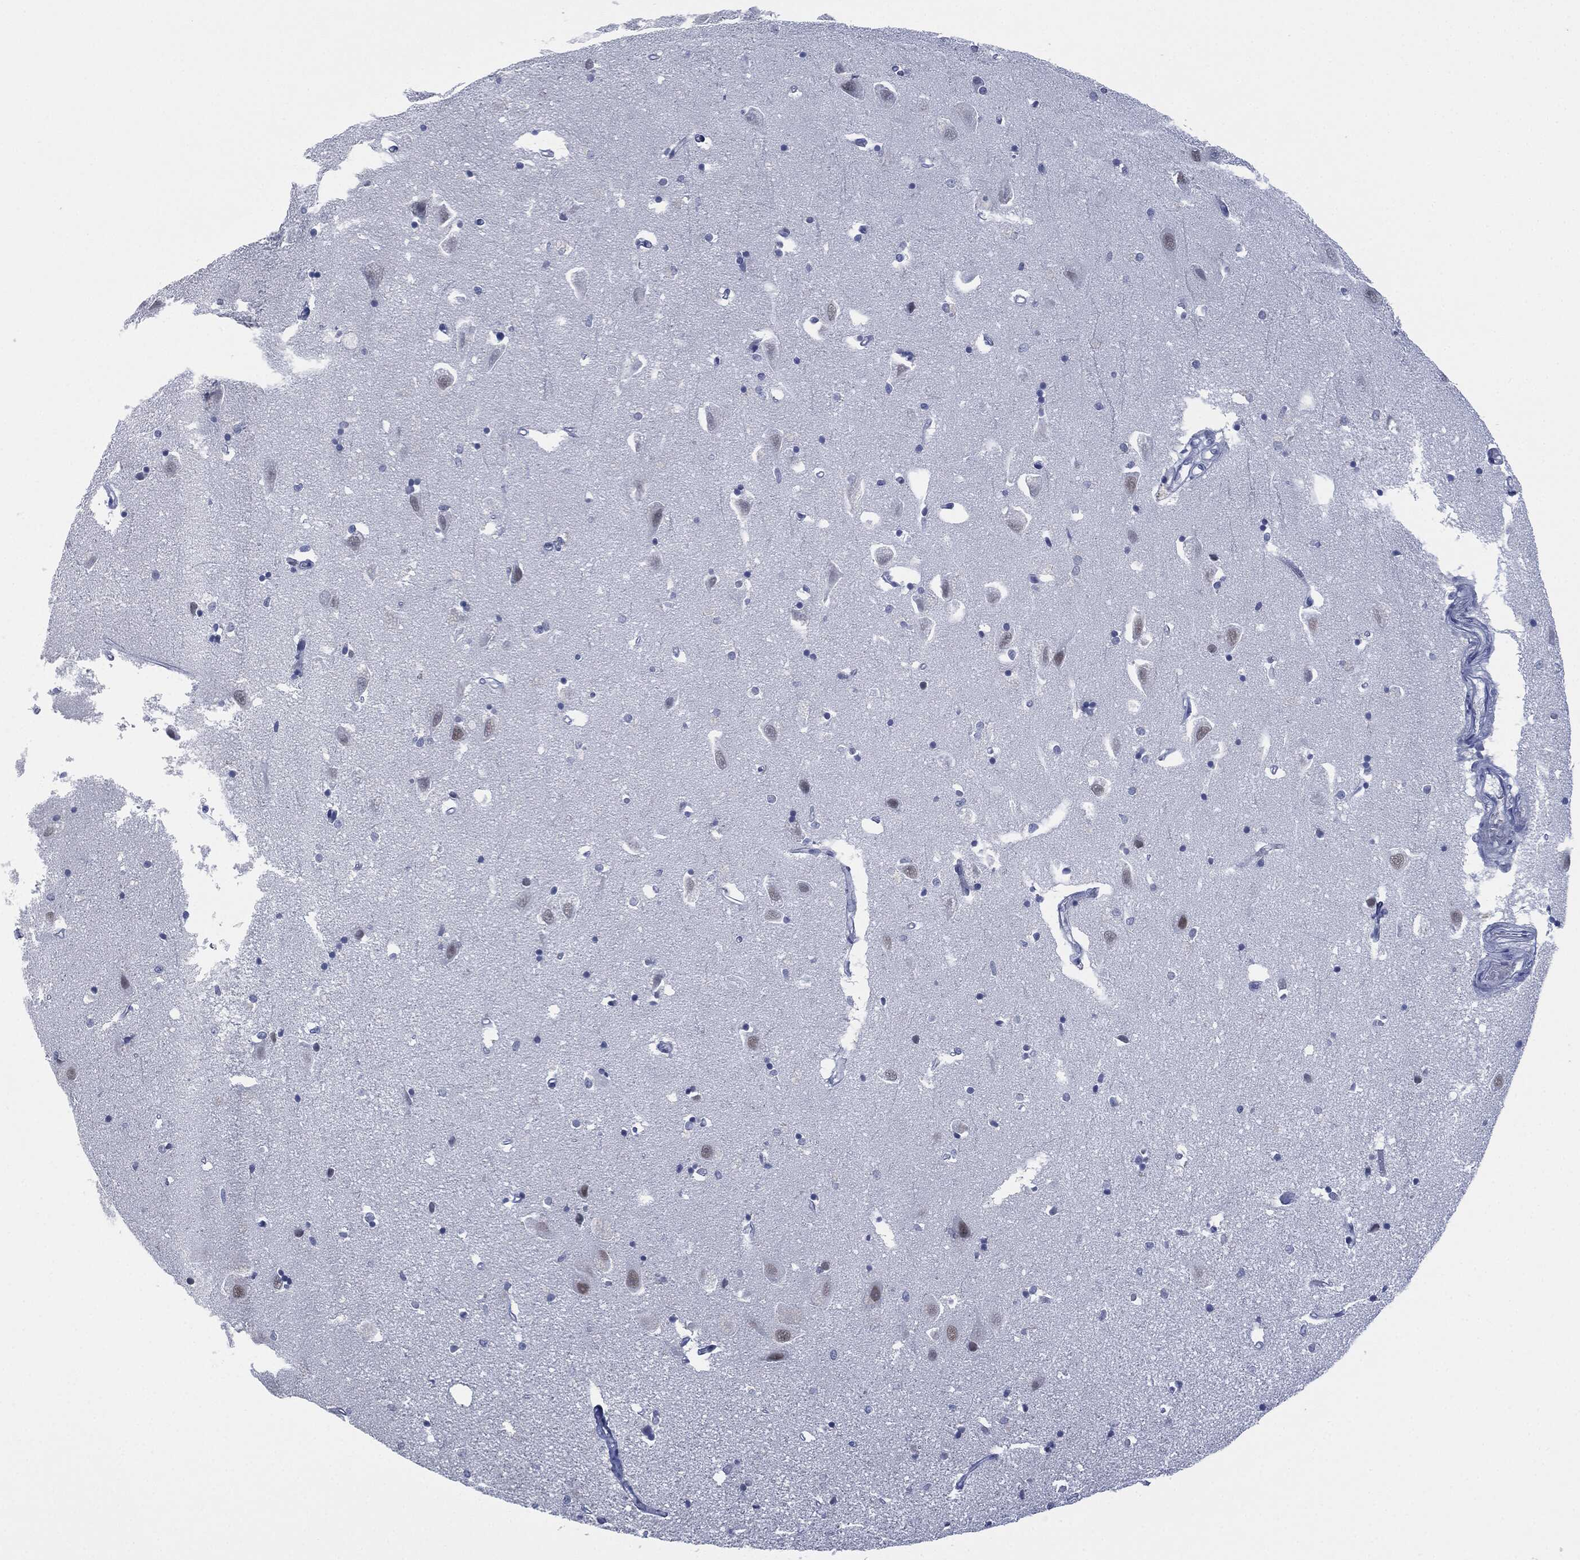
{"staining": {"intensity": "negative", "quantity": "none", "location": "none"}, "tissue": "hippocampus", "cell_type": "Glial cells", "image_type": "normal", "snomed": [{"axis": "morphology", "description": "Normal tissue, NOS"}, {"axis": "topography", "description": "Lateral ventricle wall"}, {"axis": "topography", "description": "Hippocampus"}], "caption": "The immunohistochemistry (IHC) histopathology image has no significant staining in glial cells of hippocampus.", "gene": "MUC16", "patient": {"sex": "female", "age": 63}}